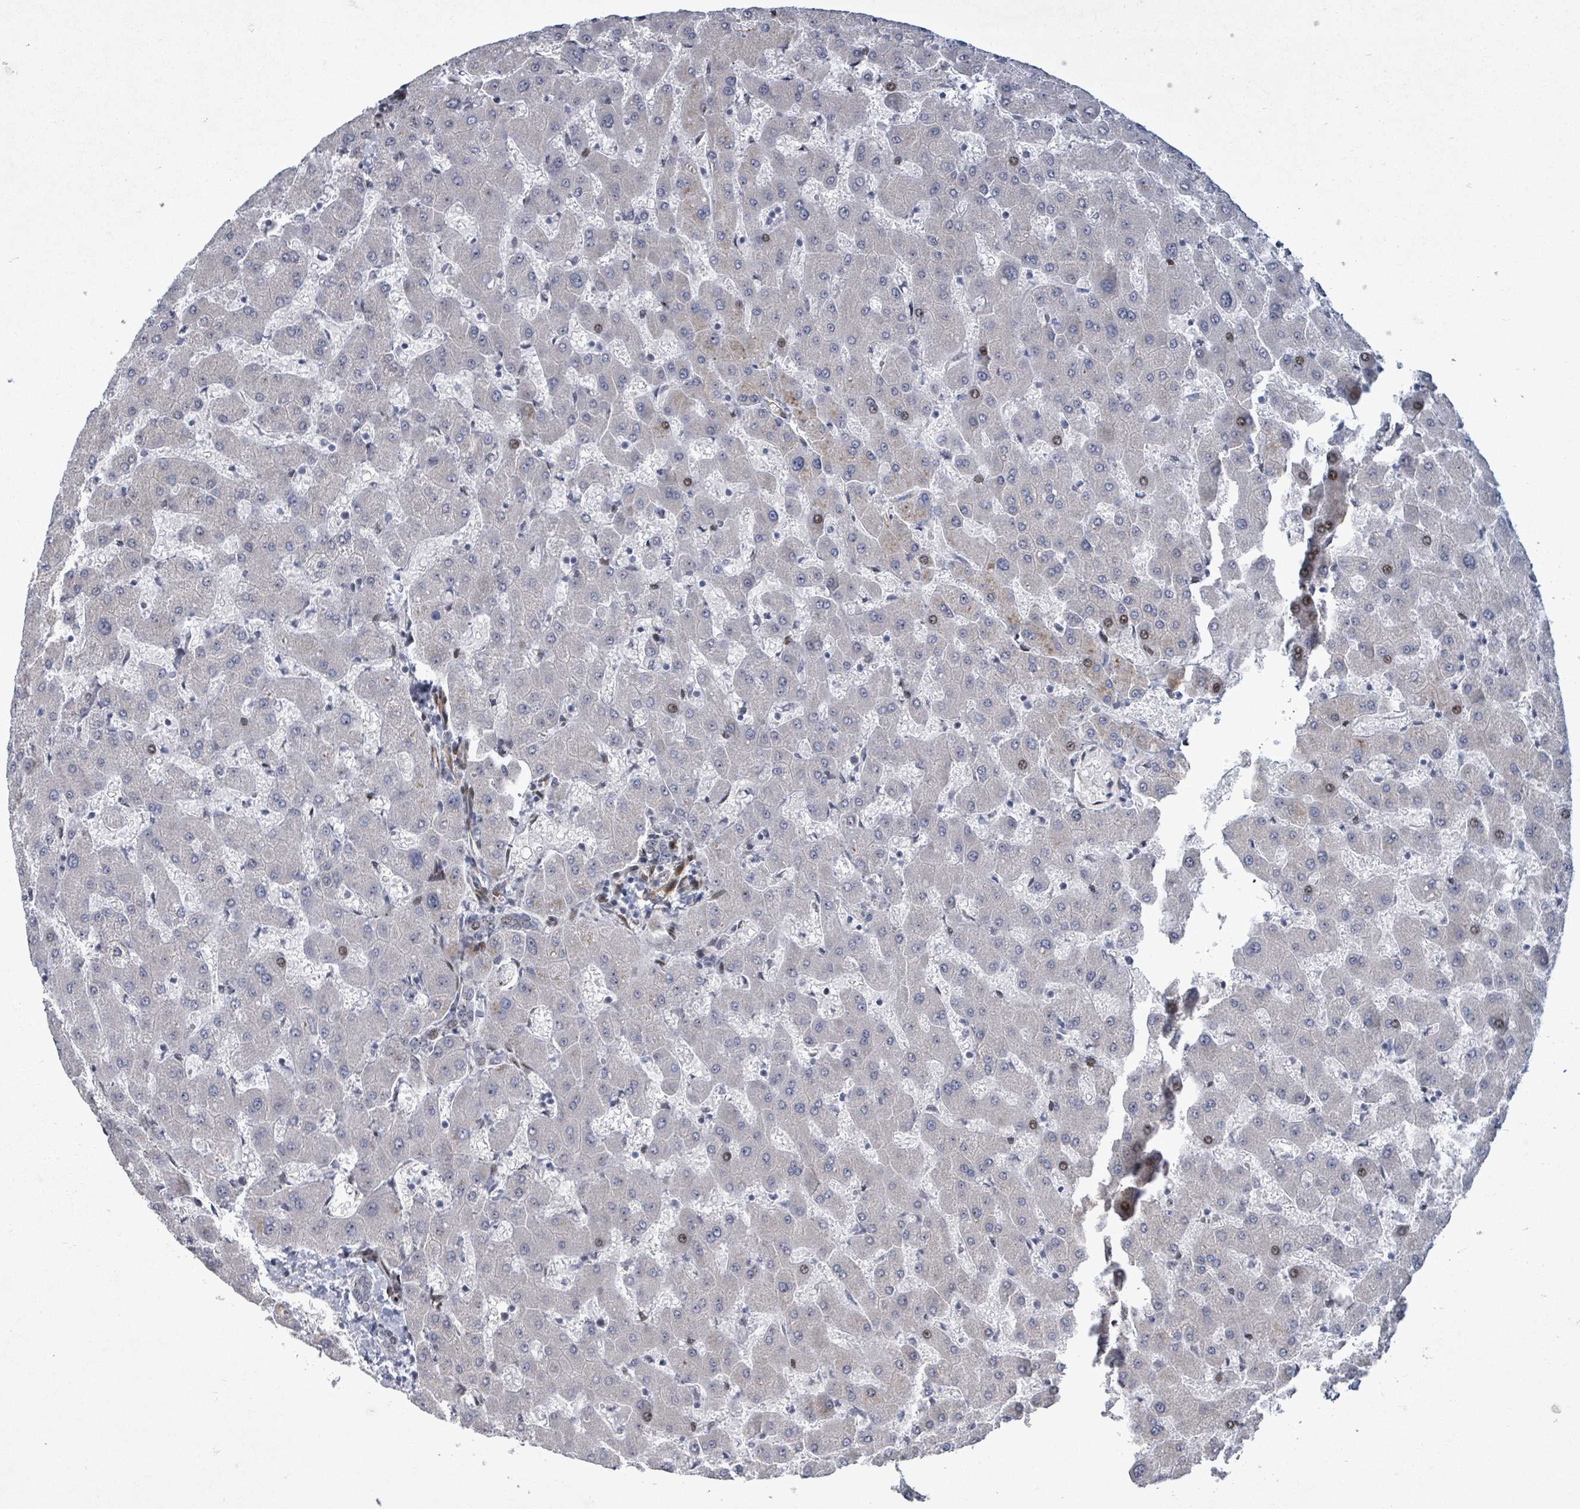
{"staining": {"intensity": "negative", "quantity": "none", "location": "none"}, "tissue": "liver", "cell_type": "Cholangiocytes", "image_type": "normal", "snomed": [{"axis": "morphology", "description": "Normal tissue, NOS"}, {"axis": "topography", "description": "Liver"}], "caption": "High power microscopy micrograph of an immunohistochemistry micrograph of unremarkable liver, revealing no significant positivity in cholangiocytes.", "gene": "TUSC1", "patient": {"sex": "female", "age": 63}}